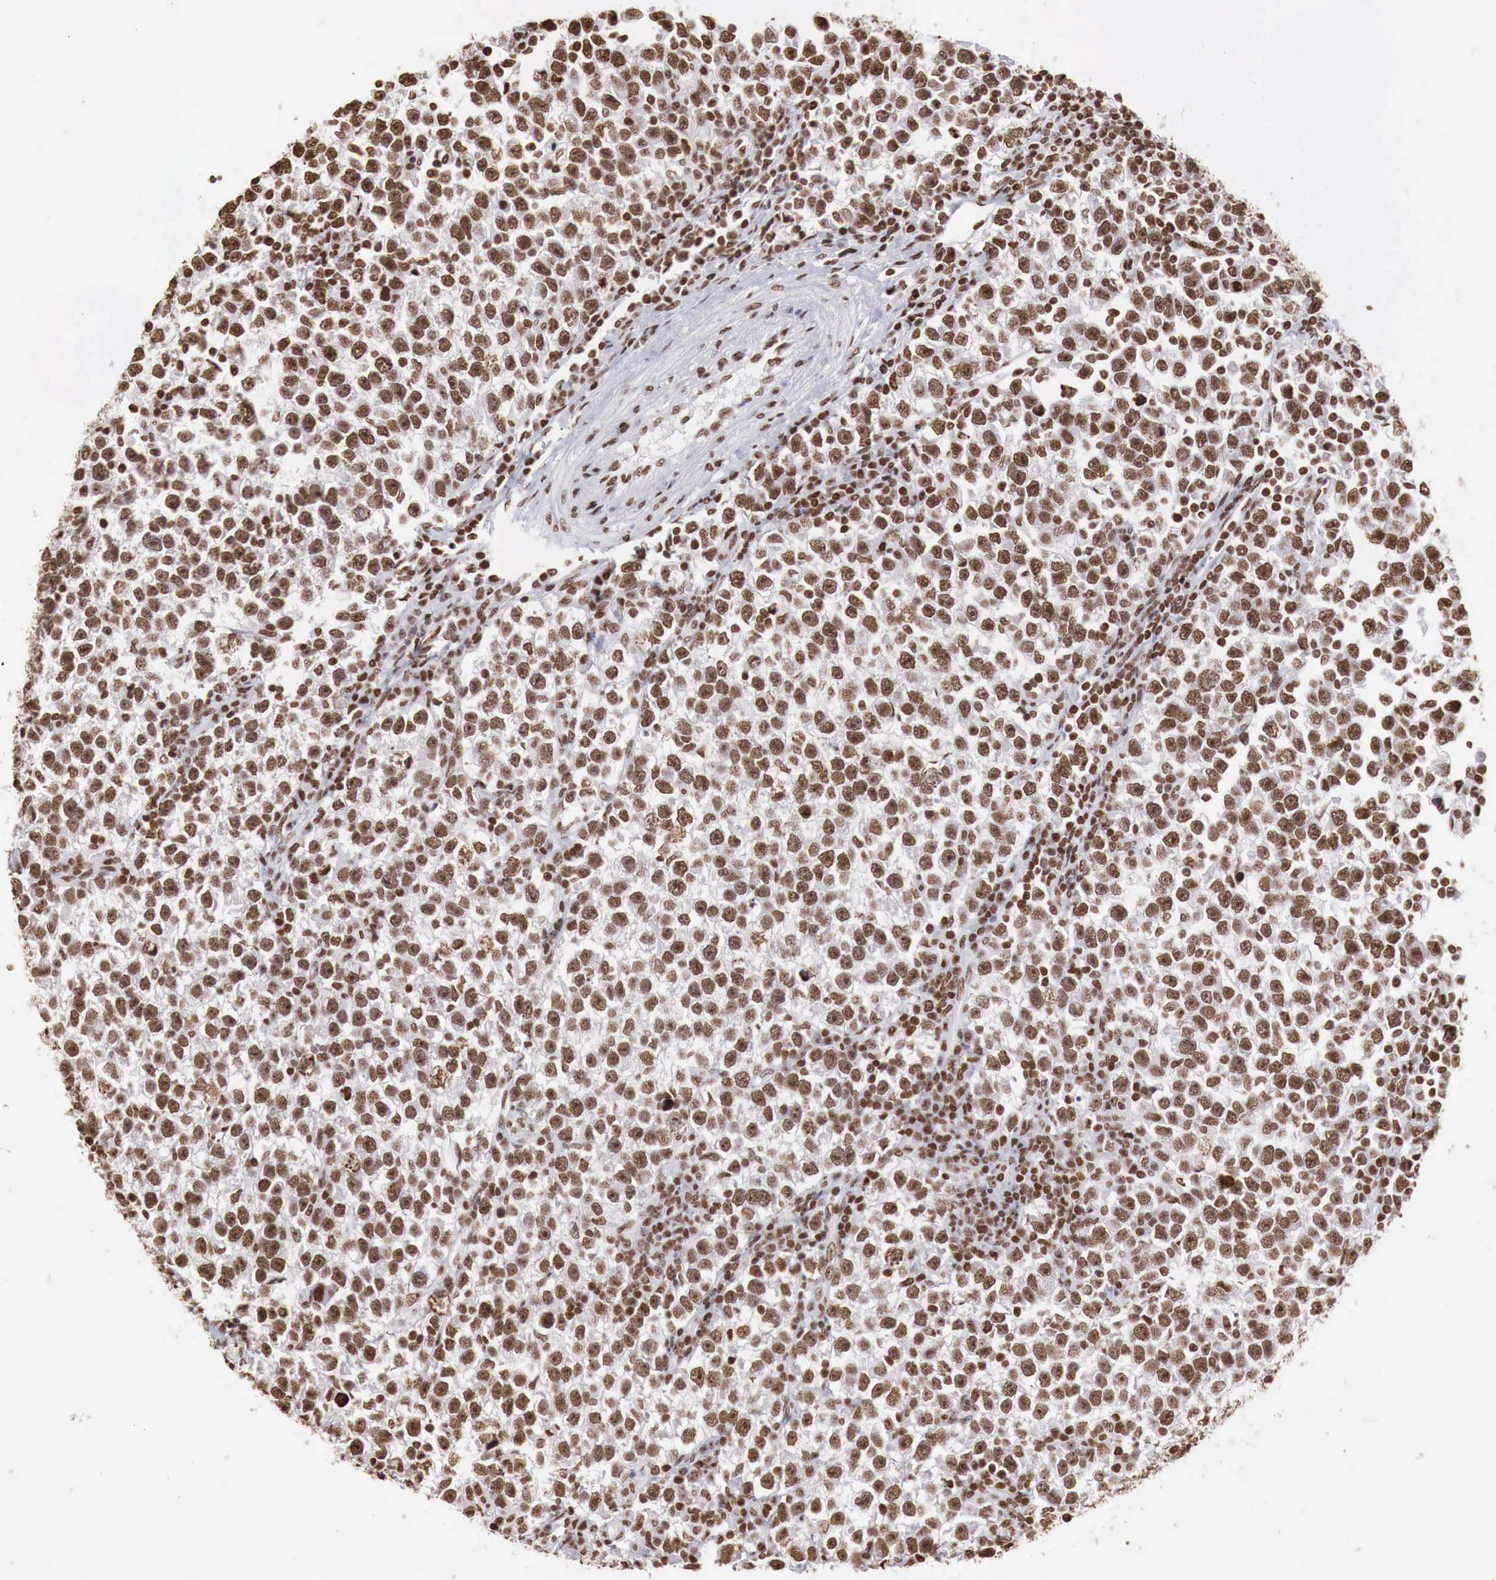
{"staining": {"intensity": "strong", "quantity": ">75%", "location": "cytoplasmic/membranous"}, "tissue": "testis cancer", "cell_type": "Tumor cells", "image_type": "cancer", "snomed": [{"axis": "morphology", "description": "Seminoma, NOS"}, {"axis": "topography", "description": "Testis"}], "caption": "Strong cytoplasmic/membranous expression is appreciated in approximately >75% of tumor cells in testis cancer (seminoma).", "gene": "DKC1", "patient": {"sex": "male", "age": 43}}